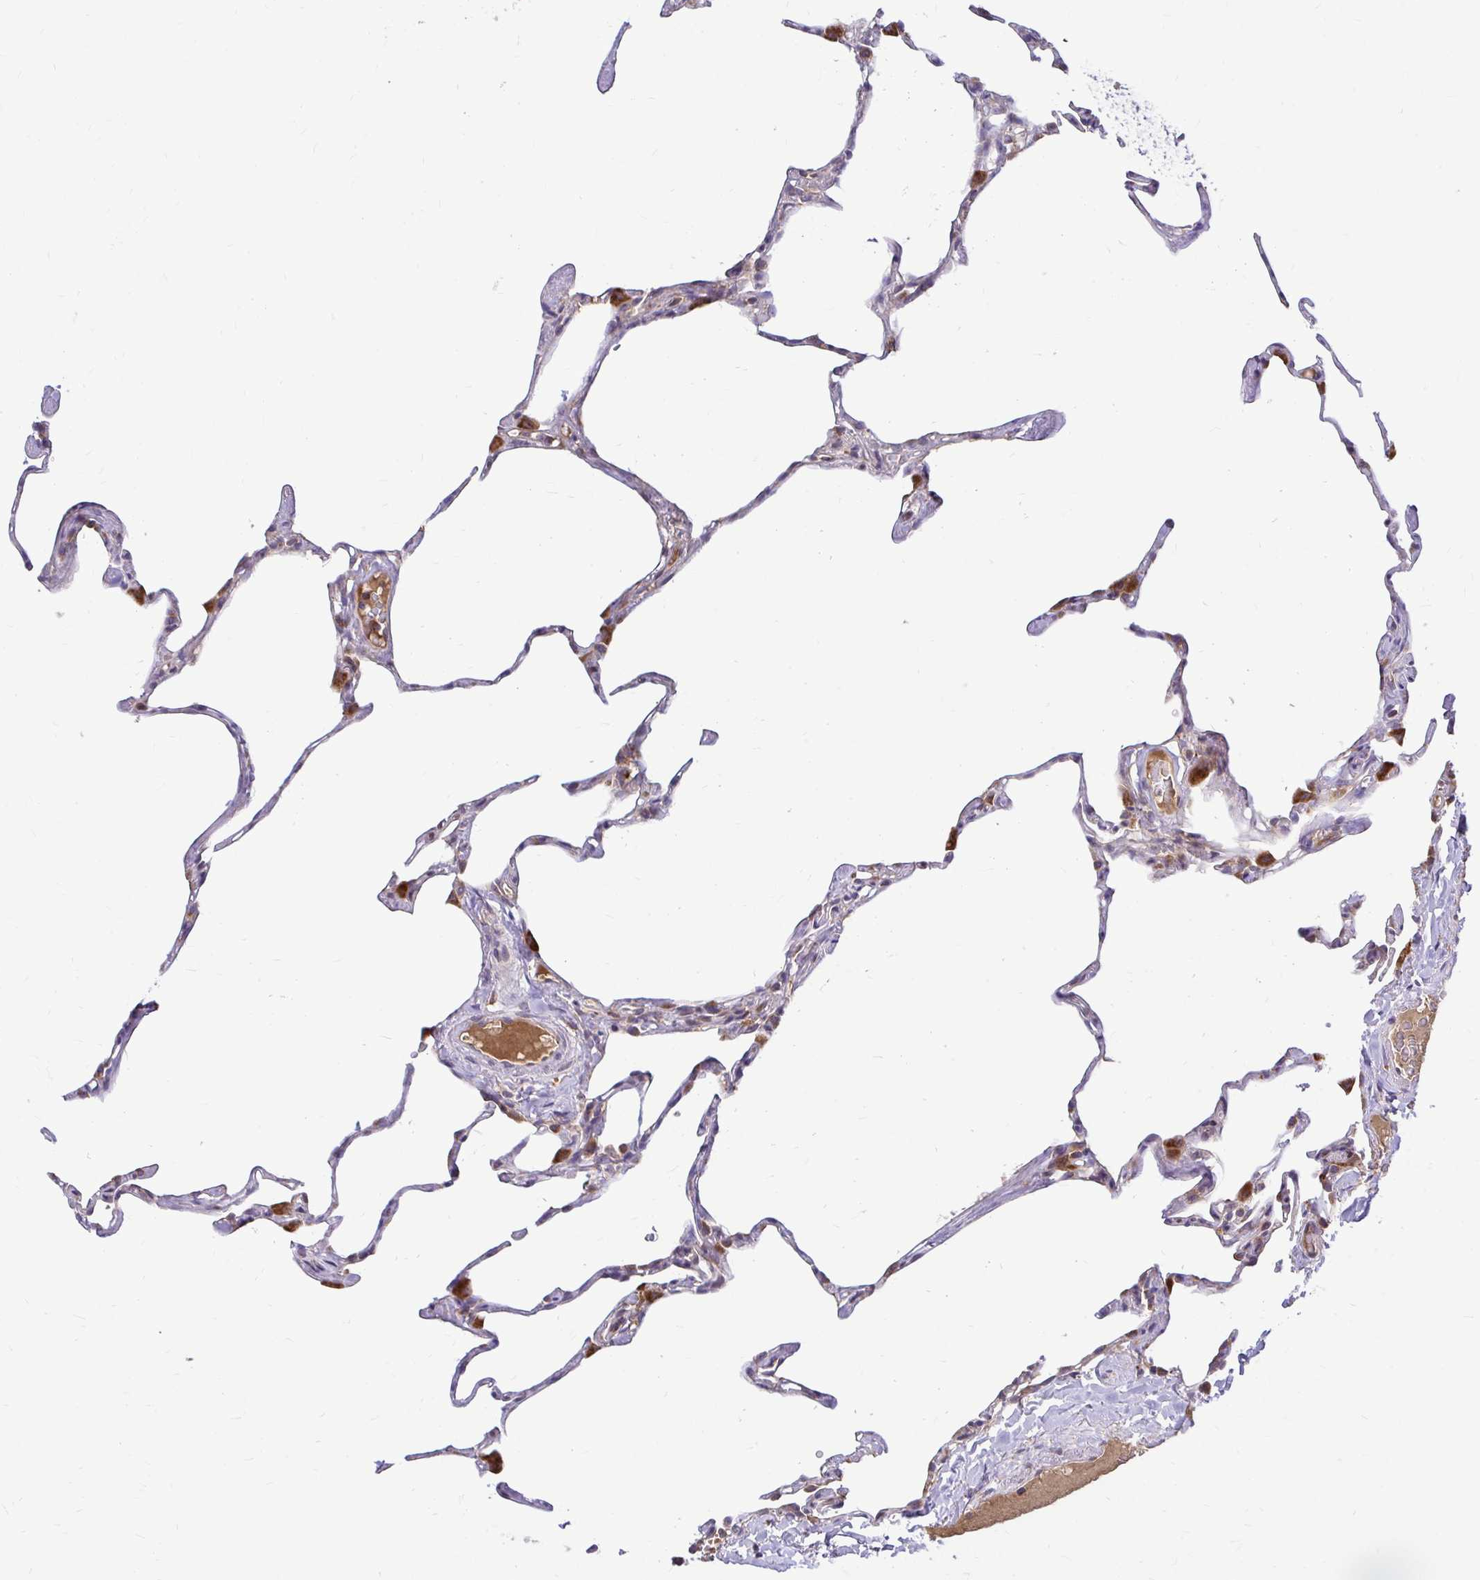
{"staining": {"intensity": "strong", "quantity": "25%-75%", "location": "cytoplasmic/membranous"}, "tissue": "lung", "cell_type": "Alveolar cells", "image_type": "normal", "snomed": [{"axis": "morphology", "description": "Normal tissue, NOS"}, {"axis": "topography", "description": "Lung"}], "caption": "Immunohistochemistry of unremarkable lung displays high levels of strong cytoplasmic/membranous positivity in approximately 25%-75% of alveolar cells.", "gene": "VTI1B", "patient": {"sex": "male", "age": 65}}